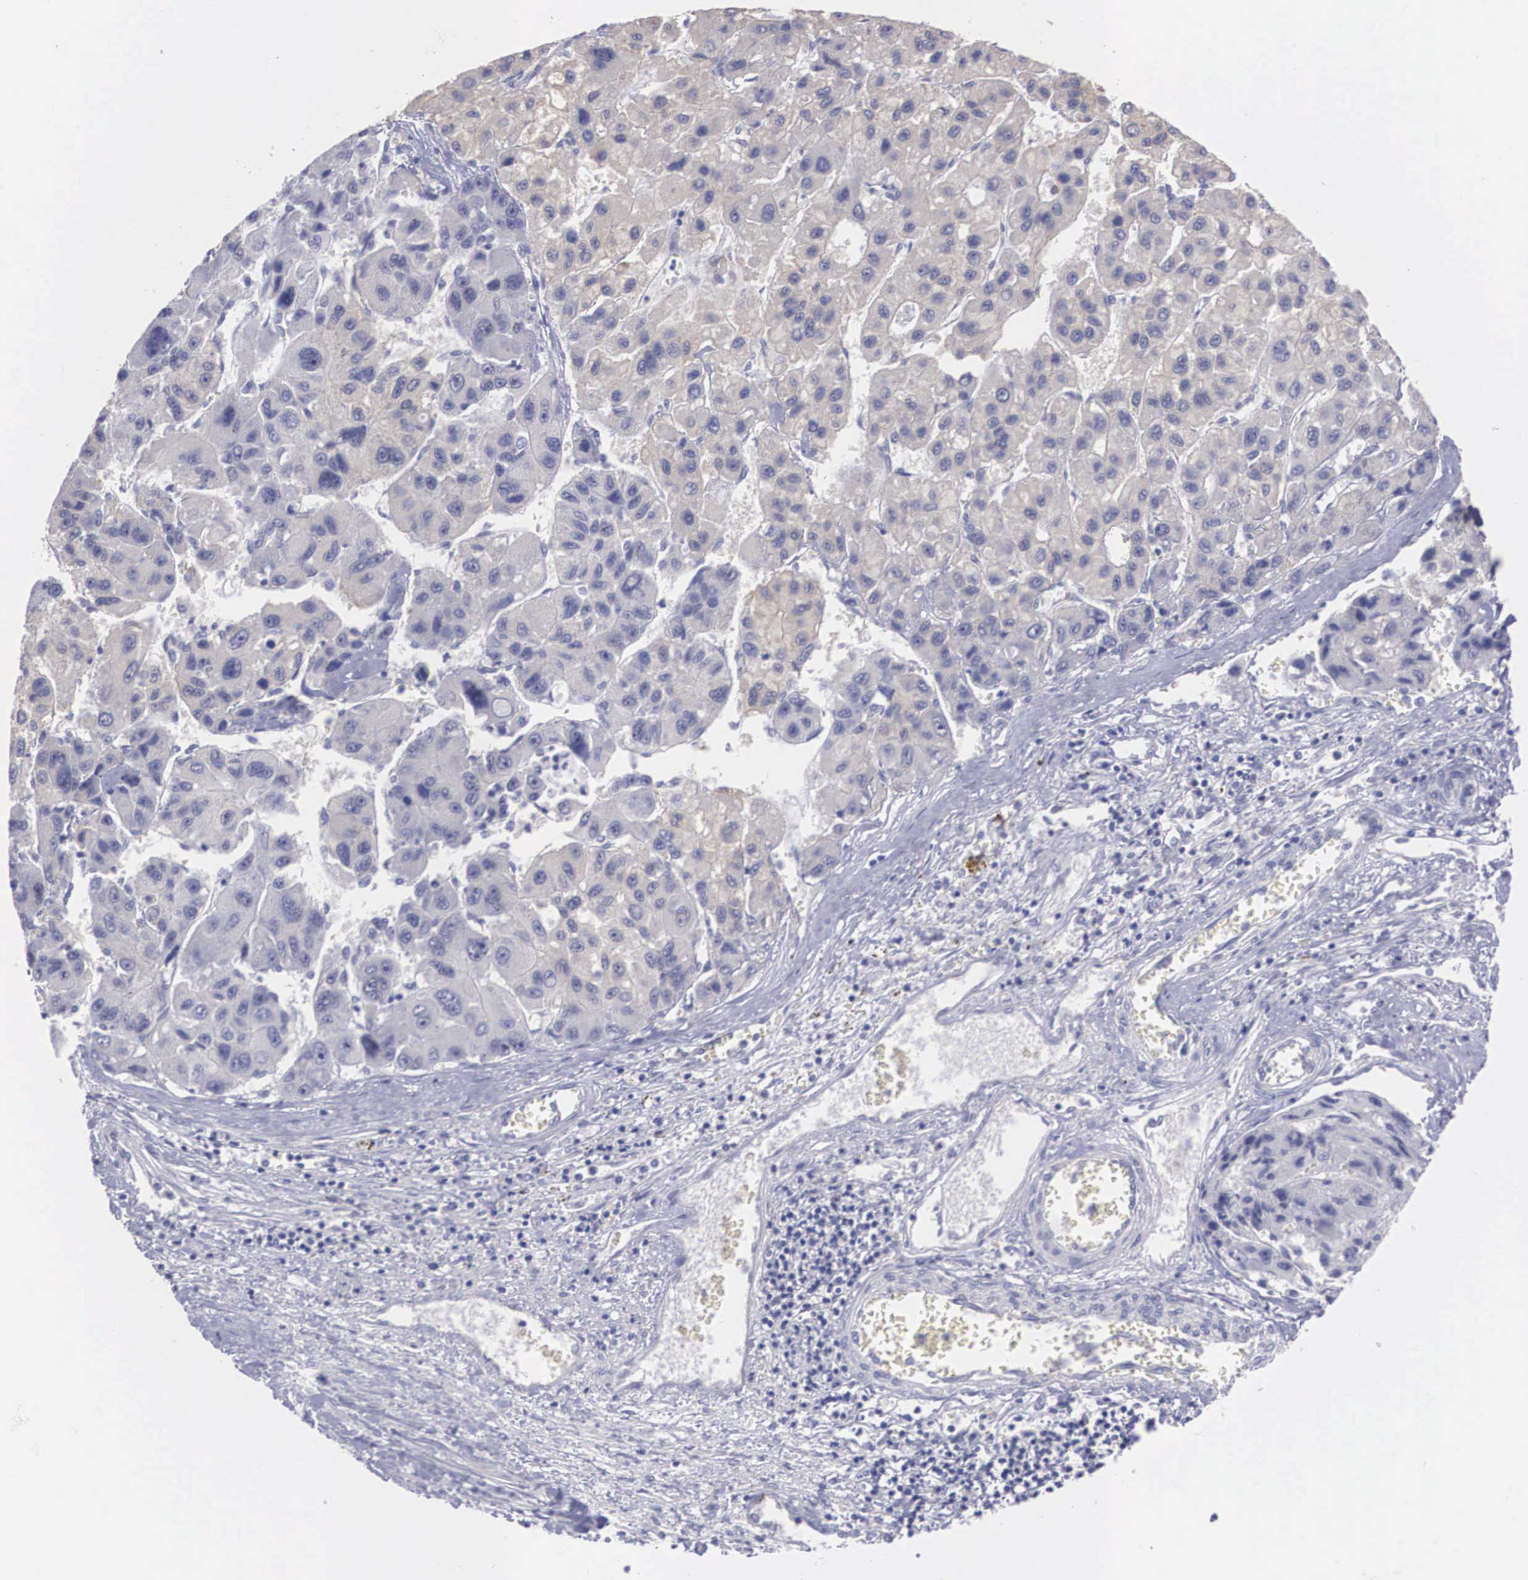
{"staining": {"intensity": "weak", "quantity": "<25%", "location": "cytoplasmic/membranous"}, "tissue": "liver cancer", "cell_type": "Tumor cells", "image_type": "cancer", "snomed": [{"axis": "morphology", "description": "Carcinoma, Hepatocellular, NOS"}, {"axis": "topography", "description": "Liver"}], "caption": "IHC of hepatocellular carcinoma (liver) reveals no staining in tumor cells.", "gene": "REPS2", "patient": {"sex": "male", "age": 64}}